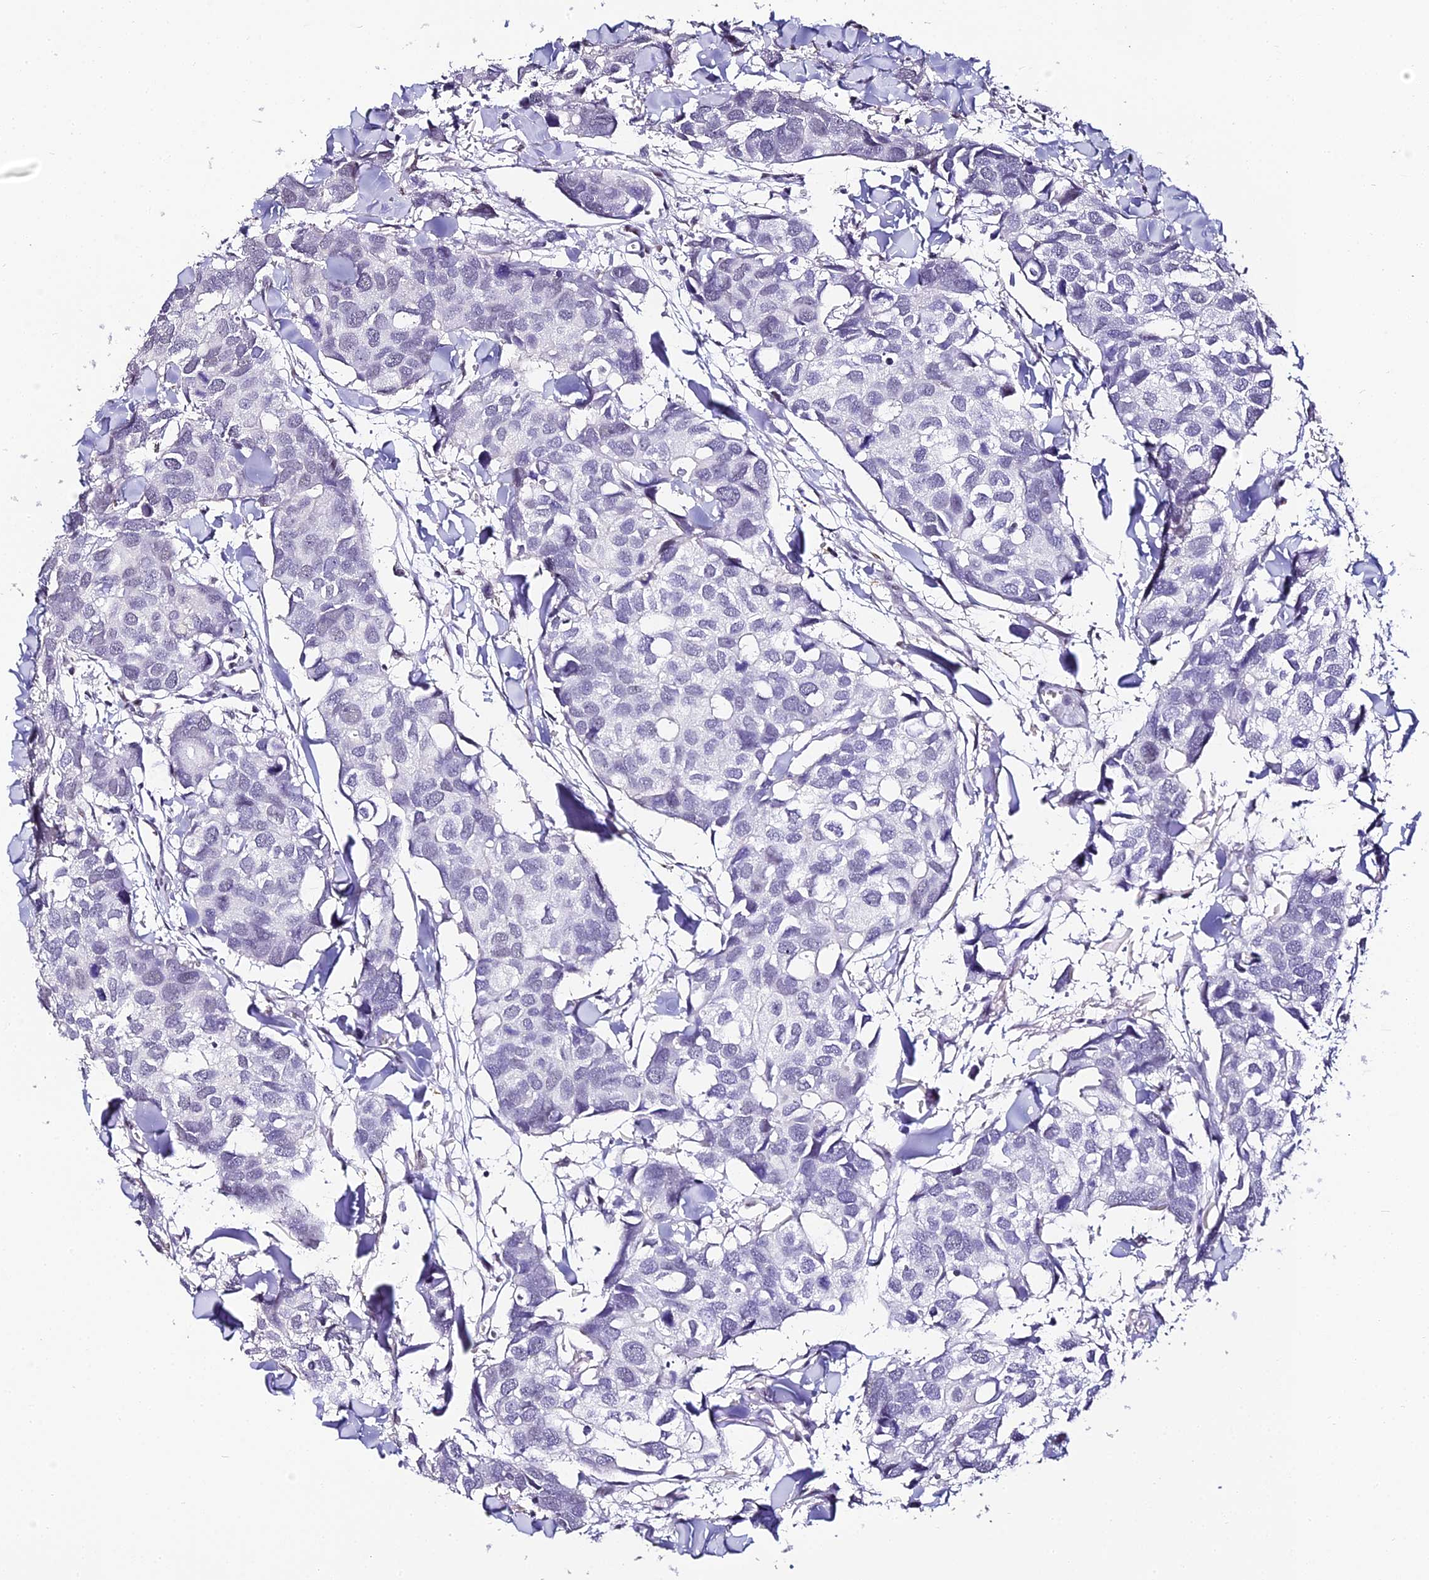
{"staining": {"intensity": "negative", "quantity": "none", "location": "none"}, "tissue": "breast cancer", "cell_type": "Tumor cells", "image_type": "cancer", "snomed": [{"axis": "morphology", "description": "Duct carcinoma"}, {"axis": "topography", "description": "Breast"}], "caption": "Breast cancer (infiltrating ductal carcinoma) was stained to show a protein in brown. There is no significant positivity in tumor cells. (DAB immunohistochemistry, high magnification).", "gene": "ABHD14A-ACY1", "patient": {"sex": "female", "age": 83}}